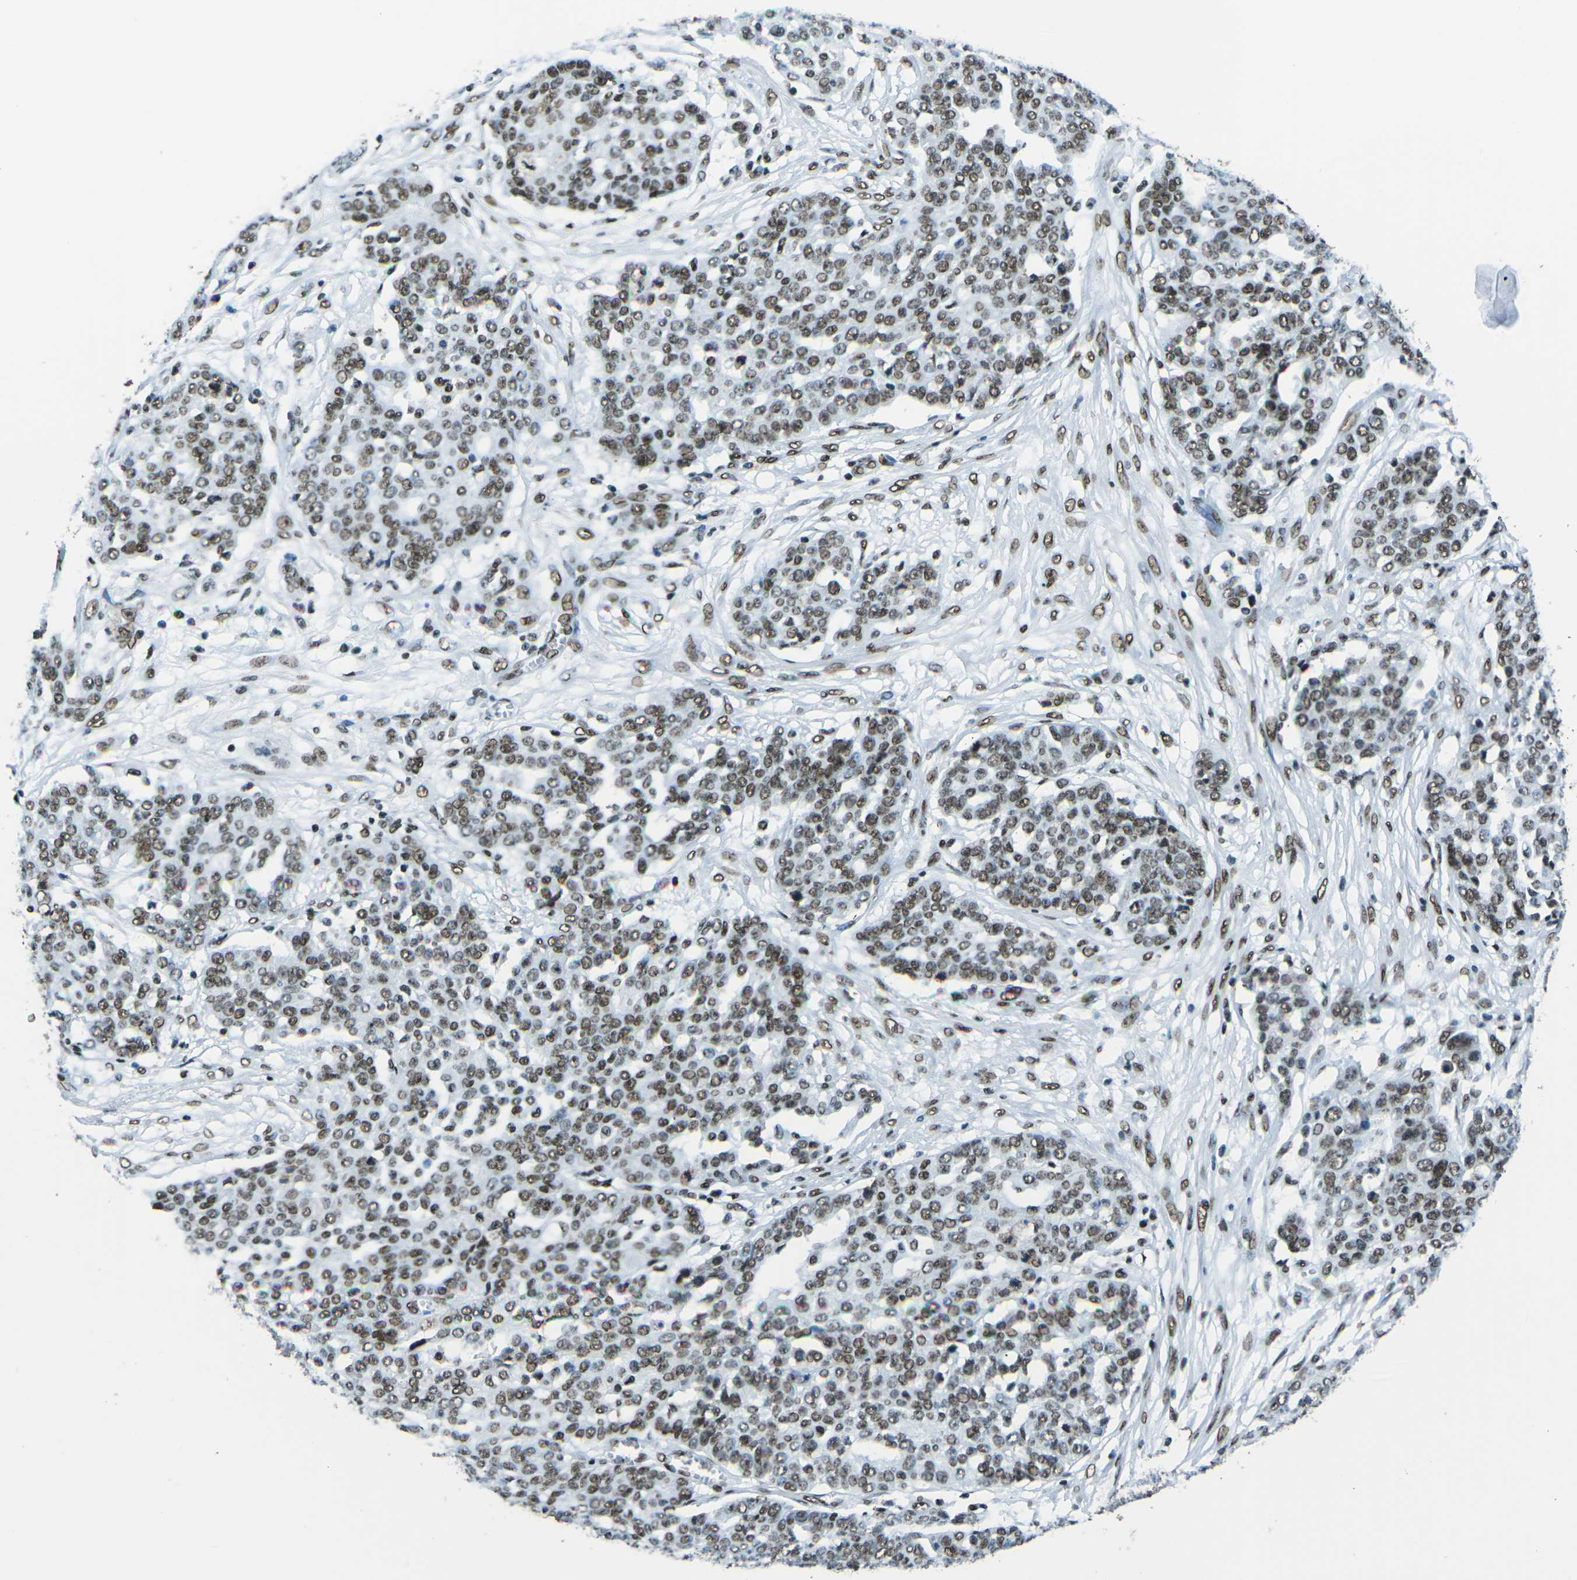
{"staining": {"intensity": "moderate", "quantity": ">75%", "location": "nuclear"}, "tissue": "ovarian cancer", "cell_type": "Tumor cells", "image_type": "cancer", "snomed": [{"axis": "morphology", "description": "Cystadenocarcinoma, serous, NOS"}, {"axis": "topography", "description": "Soft tissue"}, {"axis": "topography", "description": "Ovary"}], "caption": "This micrograph demonstrates ovarian cancer (serous cystadenocarcinoma) stained with immunohistochemistry (IHC) to label a protein in brown. The nuclear of tumor cells show moderate positivity for the protein. Nuclei are counter-stained blue.", "gene": "HNRNPL", "patient": {"sex": "female", "age": 57}}